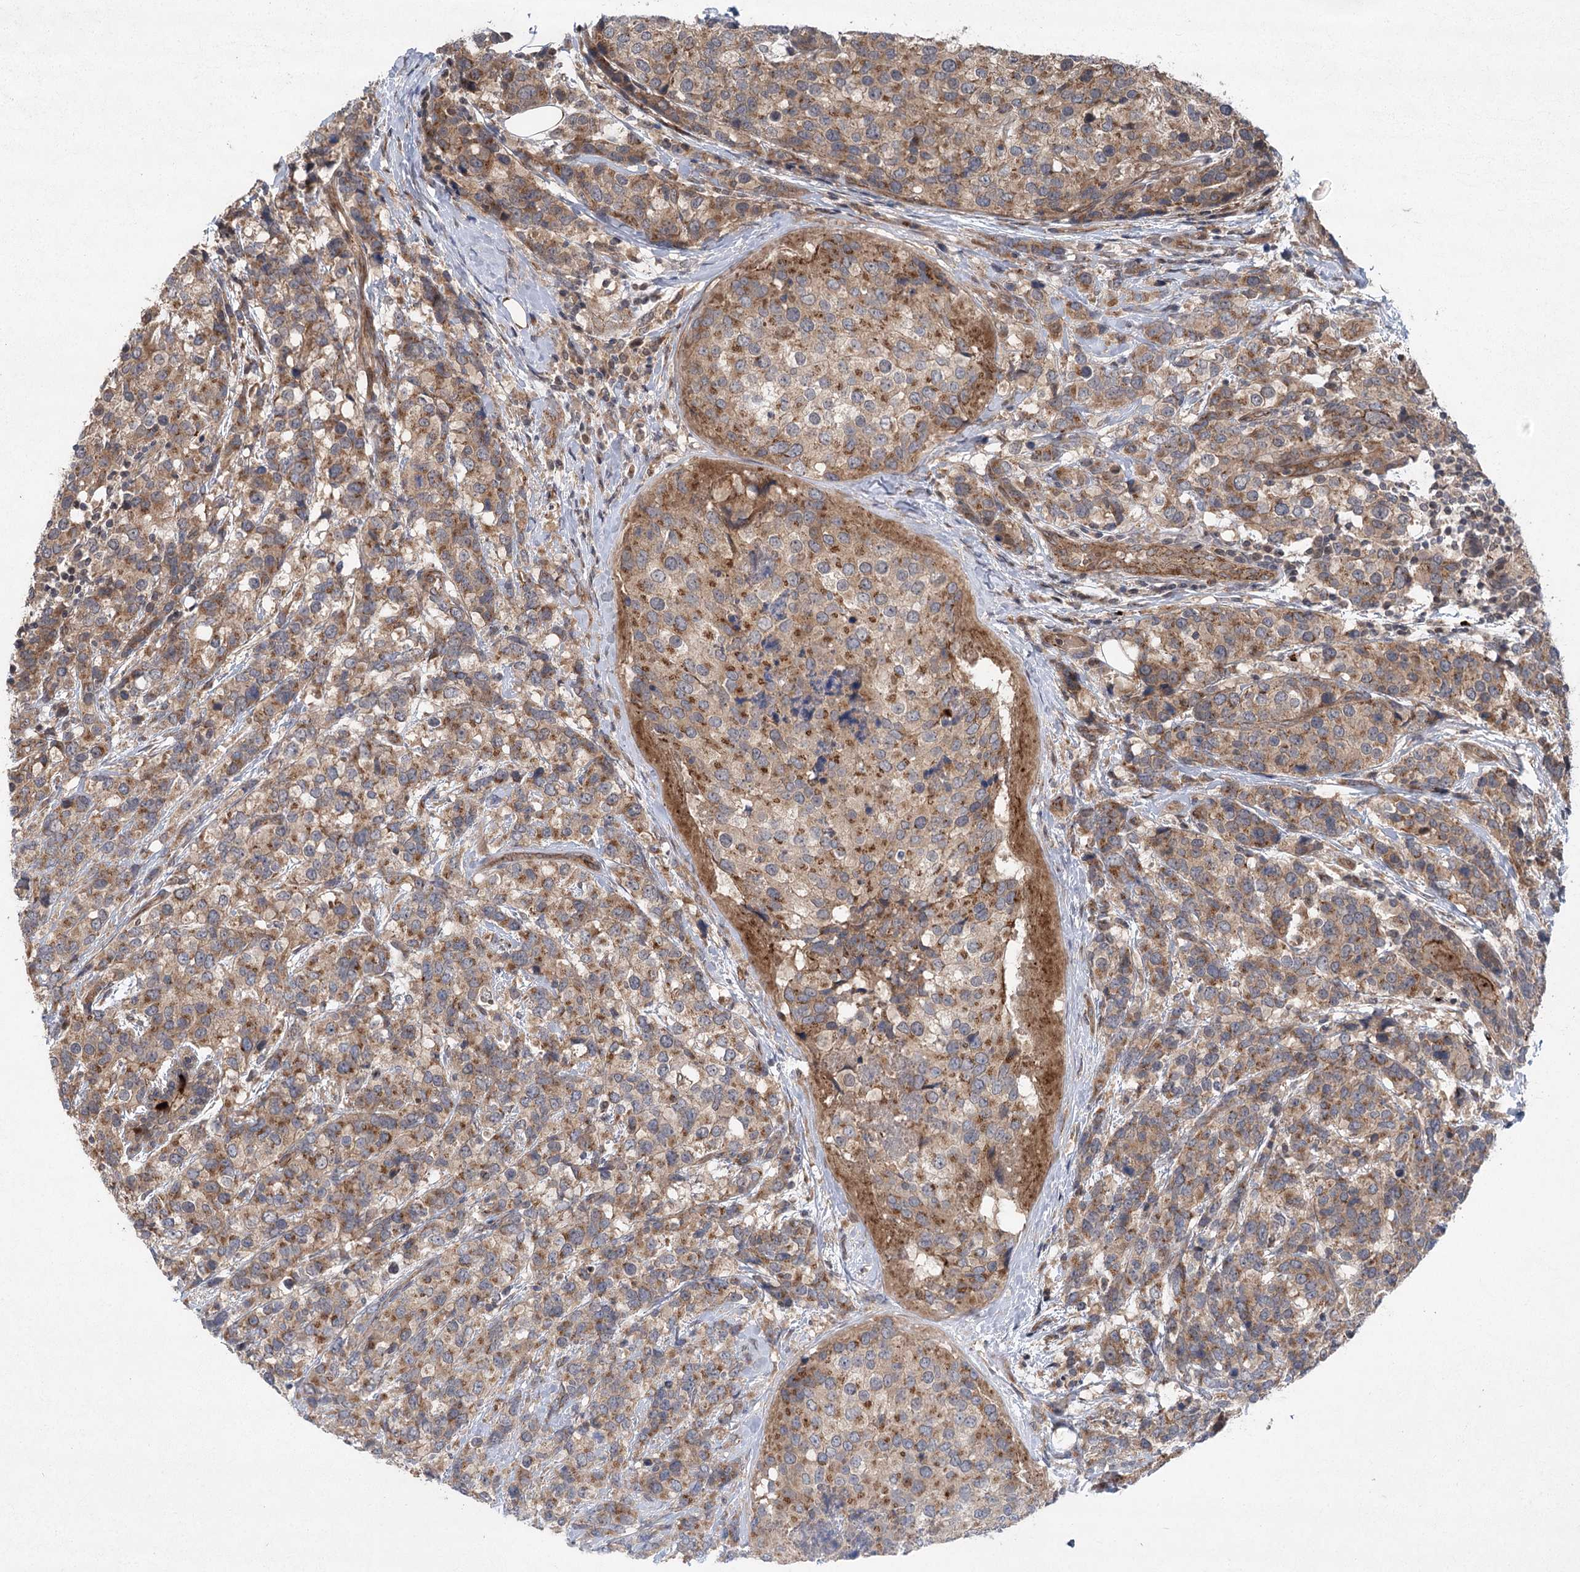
{"staining": {"intensity": "moderate", "quantity": ">75%", "location": "cytoplasmic/membranous"}, "tissue": "breast cancer", "cell_type": "Tumor cells", "image_type": "cancer", "snomed": [{"axis": "morphology", "description": "Lobular carcinoma"}, {"axis": "topography", "description": "Breast"}], "caption": "Immunohistochemistry of human lobular carcinoma (breast) demonstrates medium levels of moderate cytoplasmic/membranous staining in about >75% of tumor cells.", "gene": "METTL24", "patient": {"sex": "female", "age": 59}}